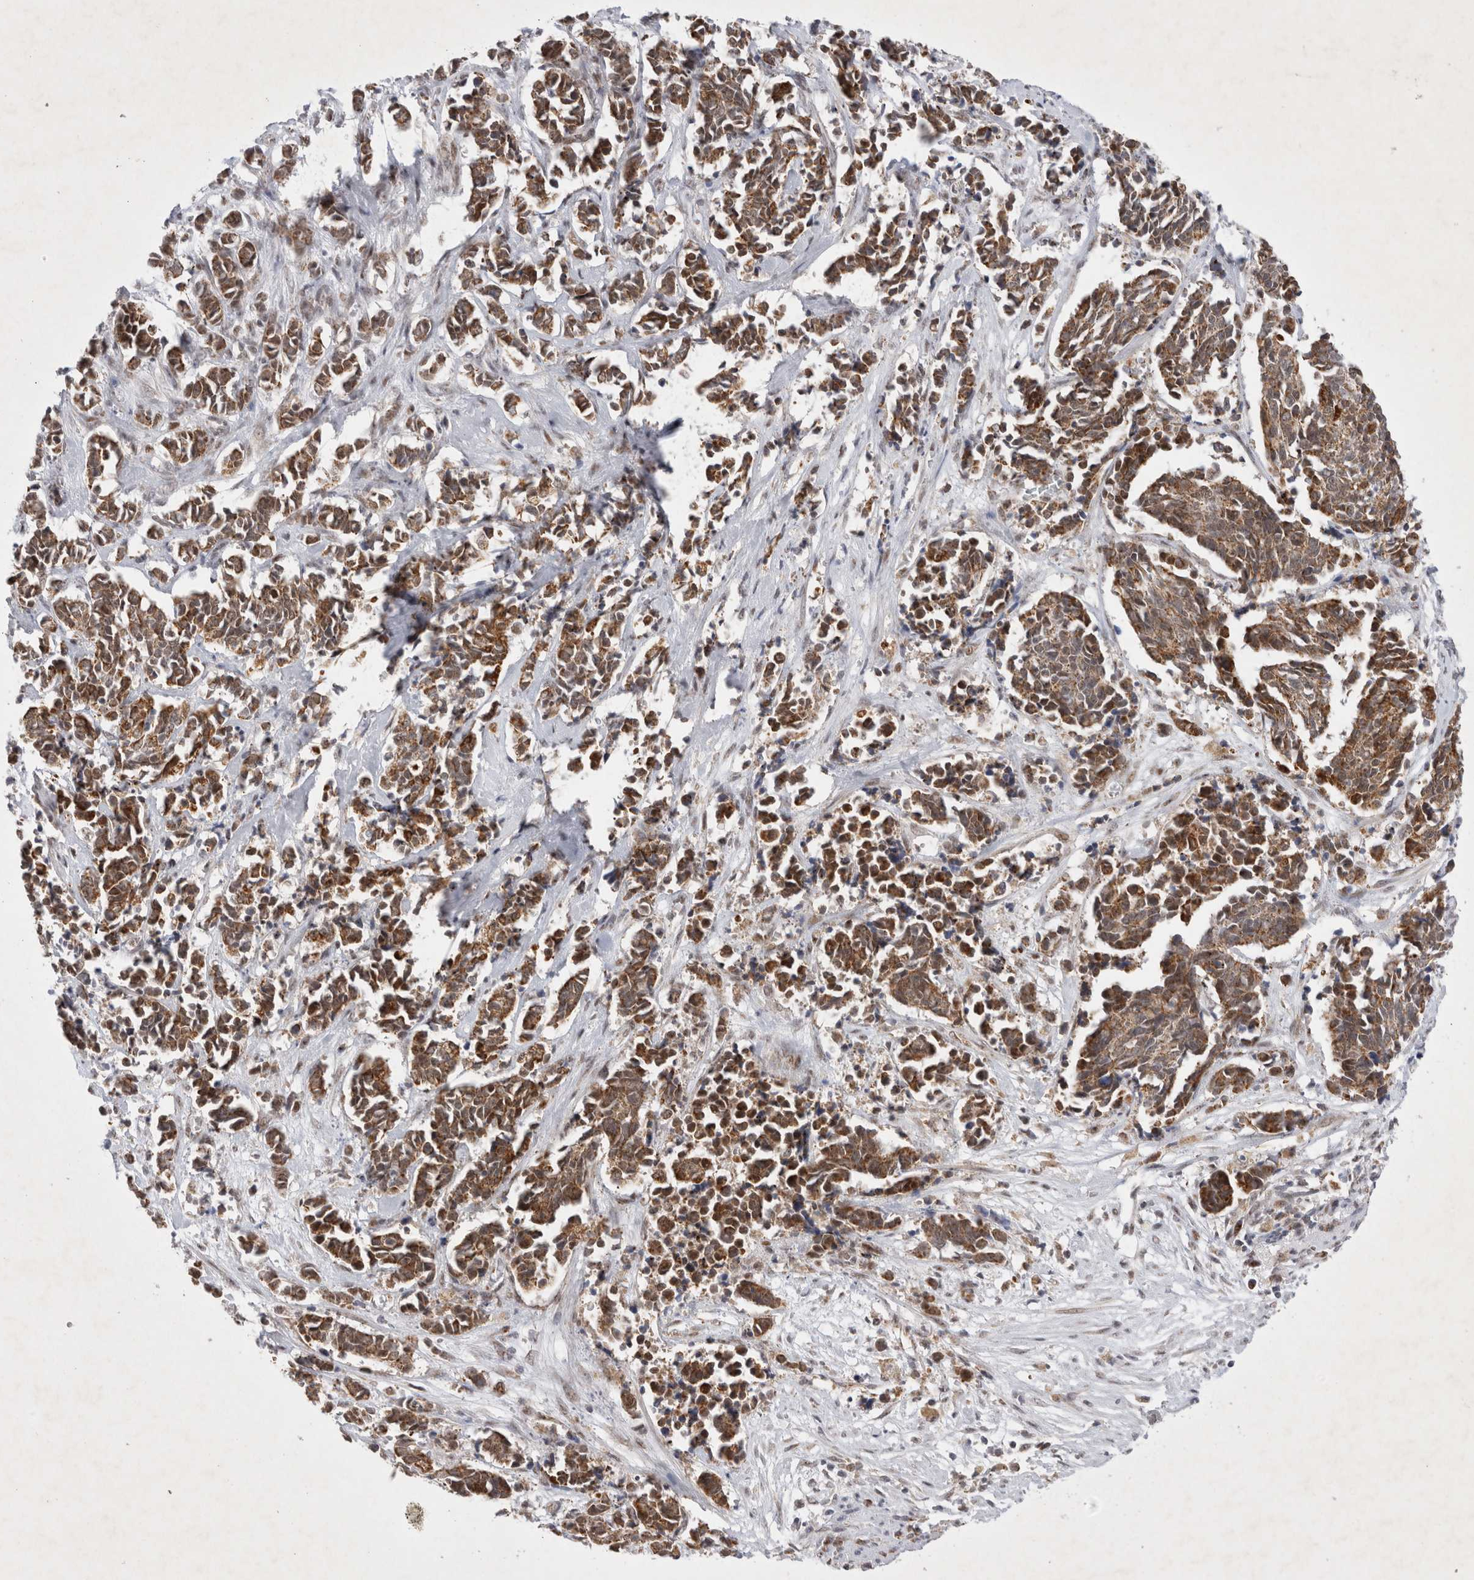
{"staining": {"intensity": "moderate", "quantity": ">75%", "location": "cytoplasmic/membranous"}, "tissue": "cervical cancer", "cell_type": "Tumor cells", "image_type": "cancer", "snomed": [{"axis": "morphology", "description": "Normal tissue, NOS"}, {"axis": "morphology", "description": "Squamous cell carcinoma, NOS"}, {"axis": "topography", "description": "Cervix"}], "caption": "Cervical squamous cell carcinoma stained with DAB immunohistochemistry (IHC) reveals medium levels of moderate cytoplasmic/membranous staining in about >75% of tumor cells. The protein is shown in brown color, while the nuclei are stained blue.", "gene": "MRPL37", "patient": {"sex": "female", "age": 35}}